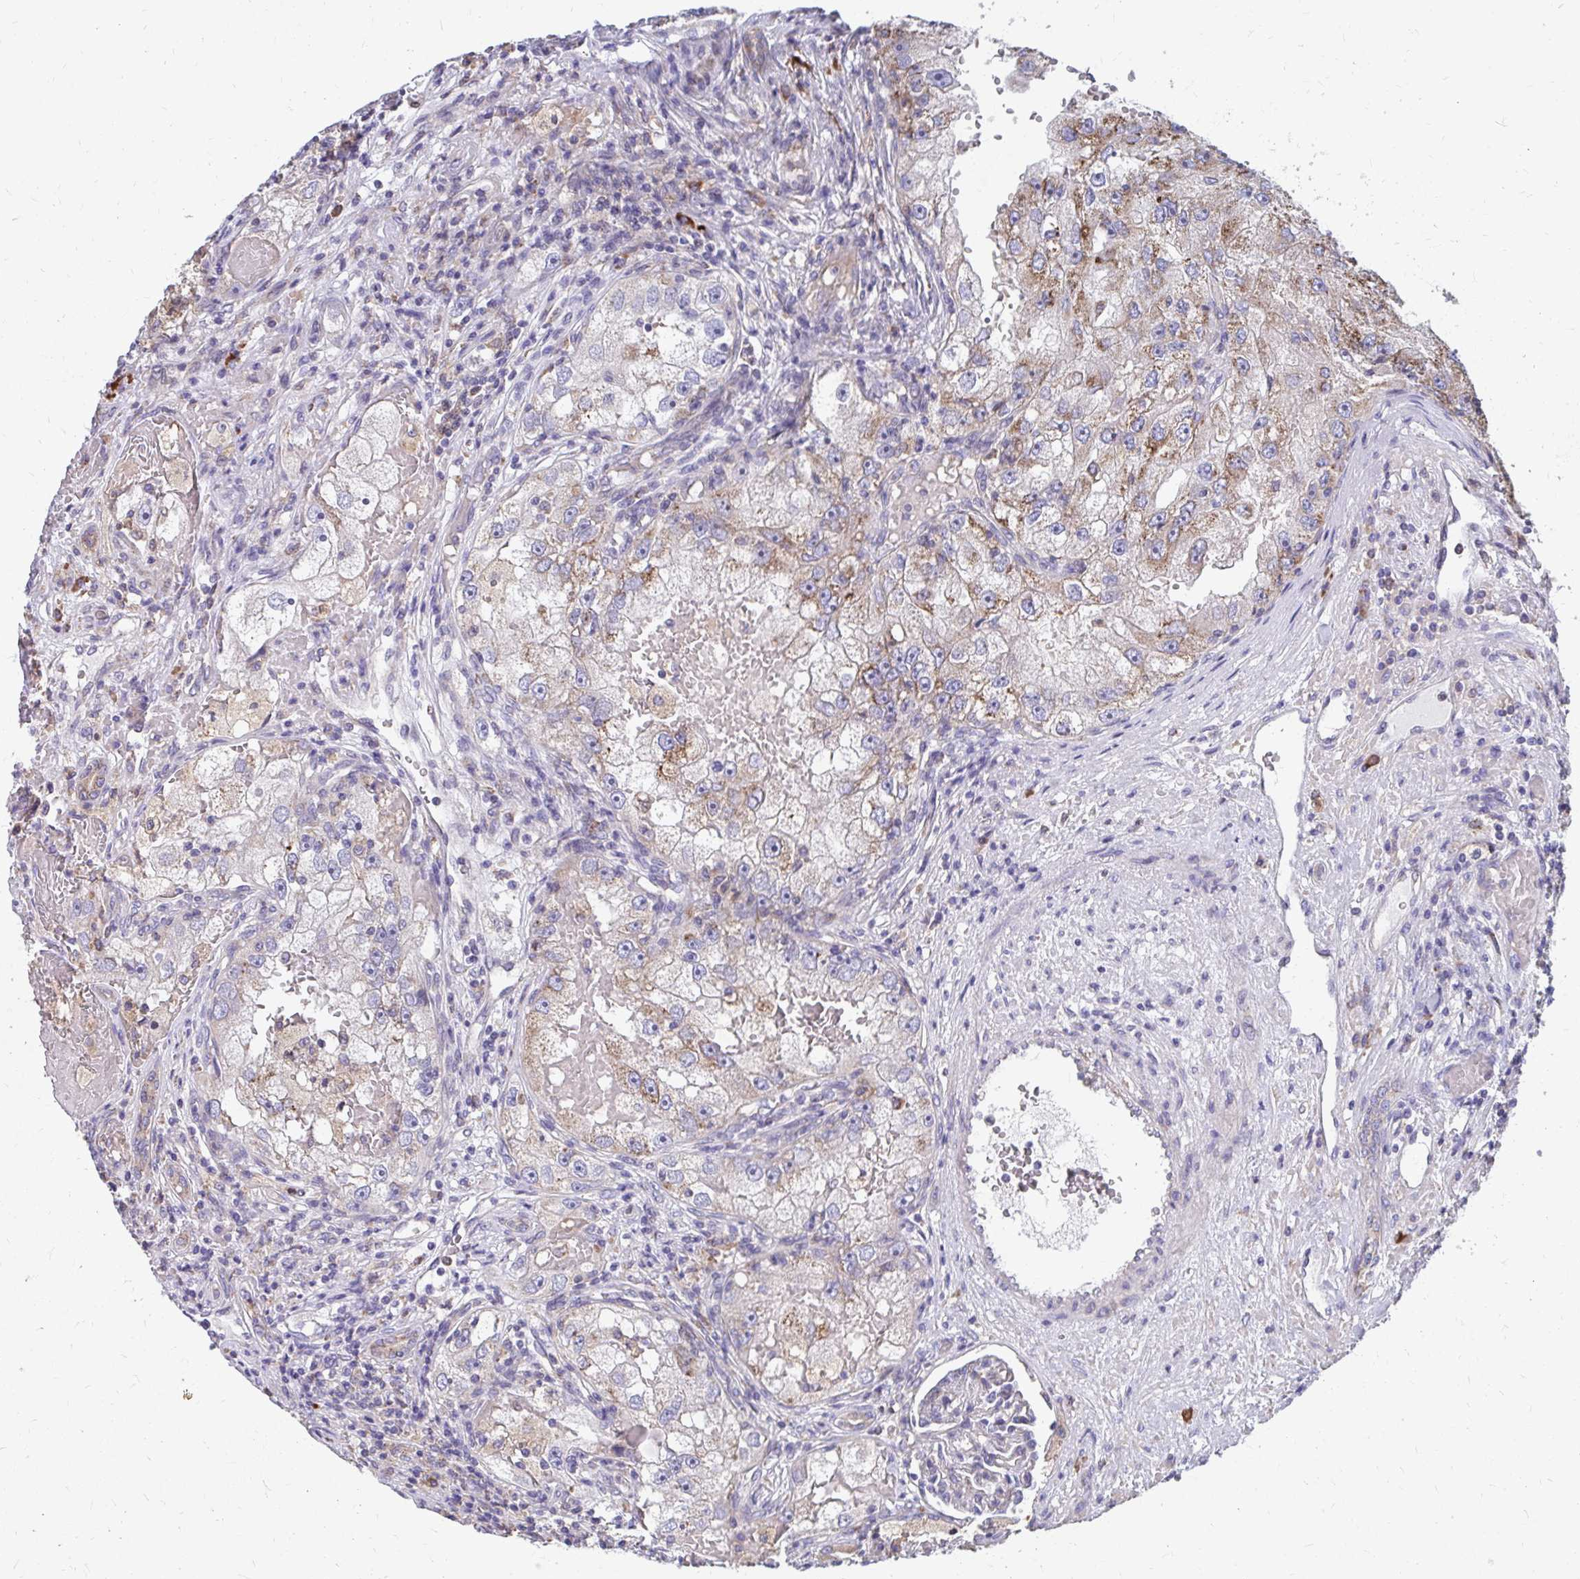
{"staining": {"intensity": "moderate", "quantity": "25%-75%", "location": "cytoplasmic/membranous"}, "tissue": "renal cancer", "cell_type": "Tumor cells", "image_type": "cancer", "snomed": [{"axis": "morphology", "description": "Adenocarcinoma, NOS"}, {"axis": "topography", "description": "Kidney"}], "caption": "Renal cancer tissue exhibits moderate cytoplasmic/membranous positivity in about 25%-75% of tumor cells", "gene": "FKBP2", "patient": {"sex": "male", "age": 63}}